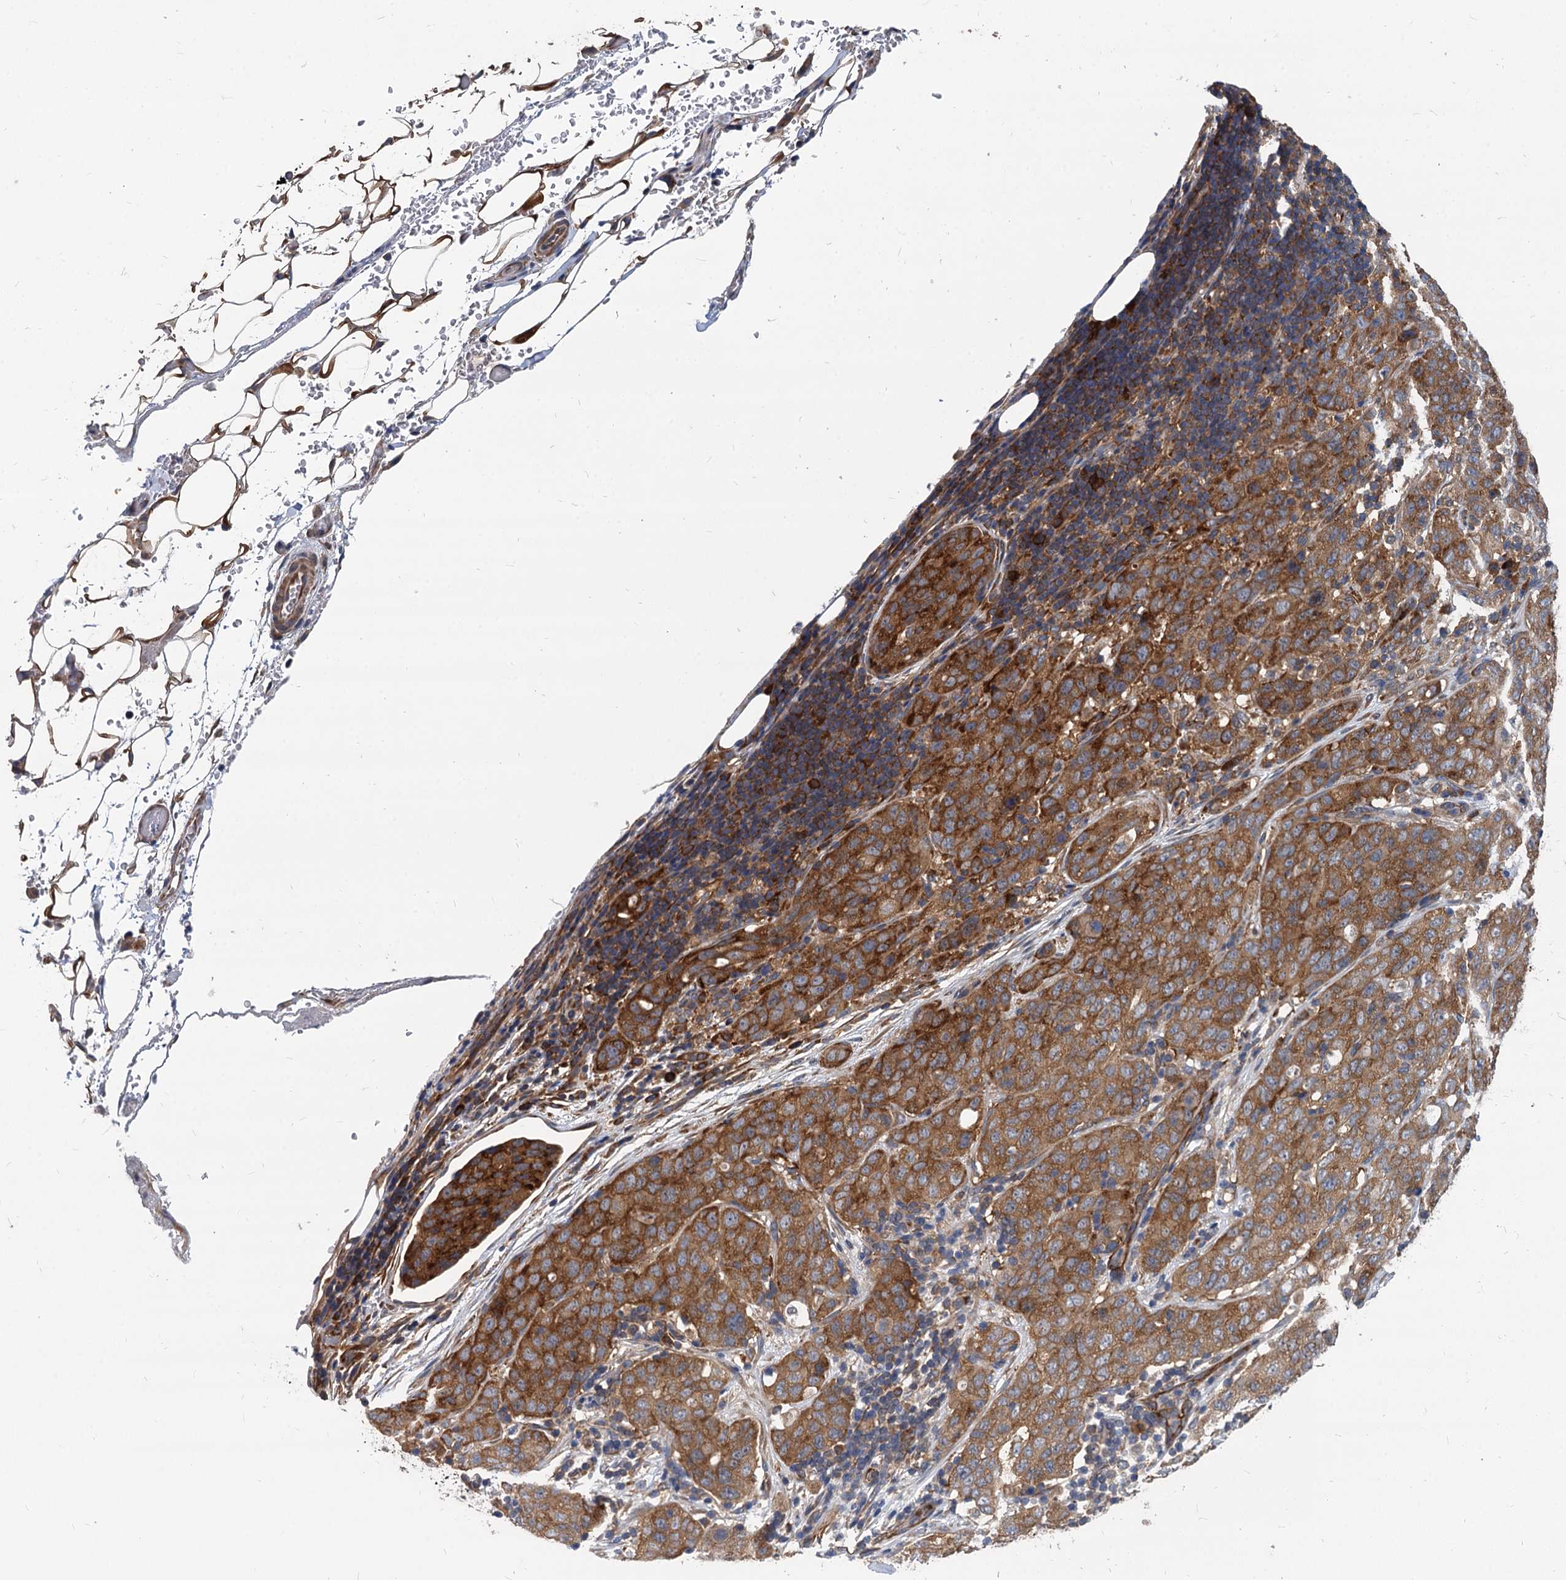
{"staining": {"intensity": "moderate", "quantity": ">75%", "location": "cytoplasmic/membranous"}, "tissue": "stomach cancer", "cell_type": "Tumor cells", "image_type": "cancer", "snomed": [{"axis": "morphology", "description": "Normal tissue, NOS"}, {"axis": "morphology", "description": "Adenocarcinoma, NOS"}, {"axis": "topography", "description": "Lymph node"}, {"axis": "topography", "description": "Stomach"}], "caption": "High-power microscopy captured an IHC photomicrograph of stomach cancer (adenocarcinoma), revealing moderate cytoplasmic/membranous staining in approximately >75% of tumor cells. The protein of interest is shown in brown color, while the nuclei are stained blue.", "gene": "EIF2B2", "patient": {"sex": "male", "age": 48}}